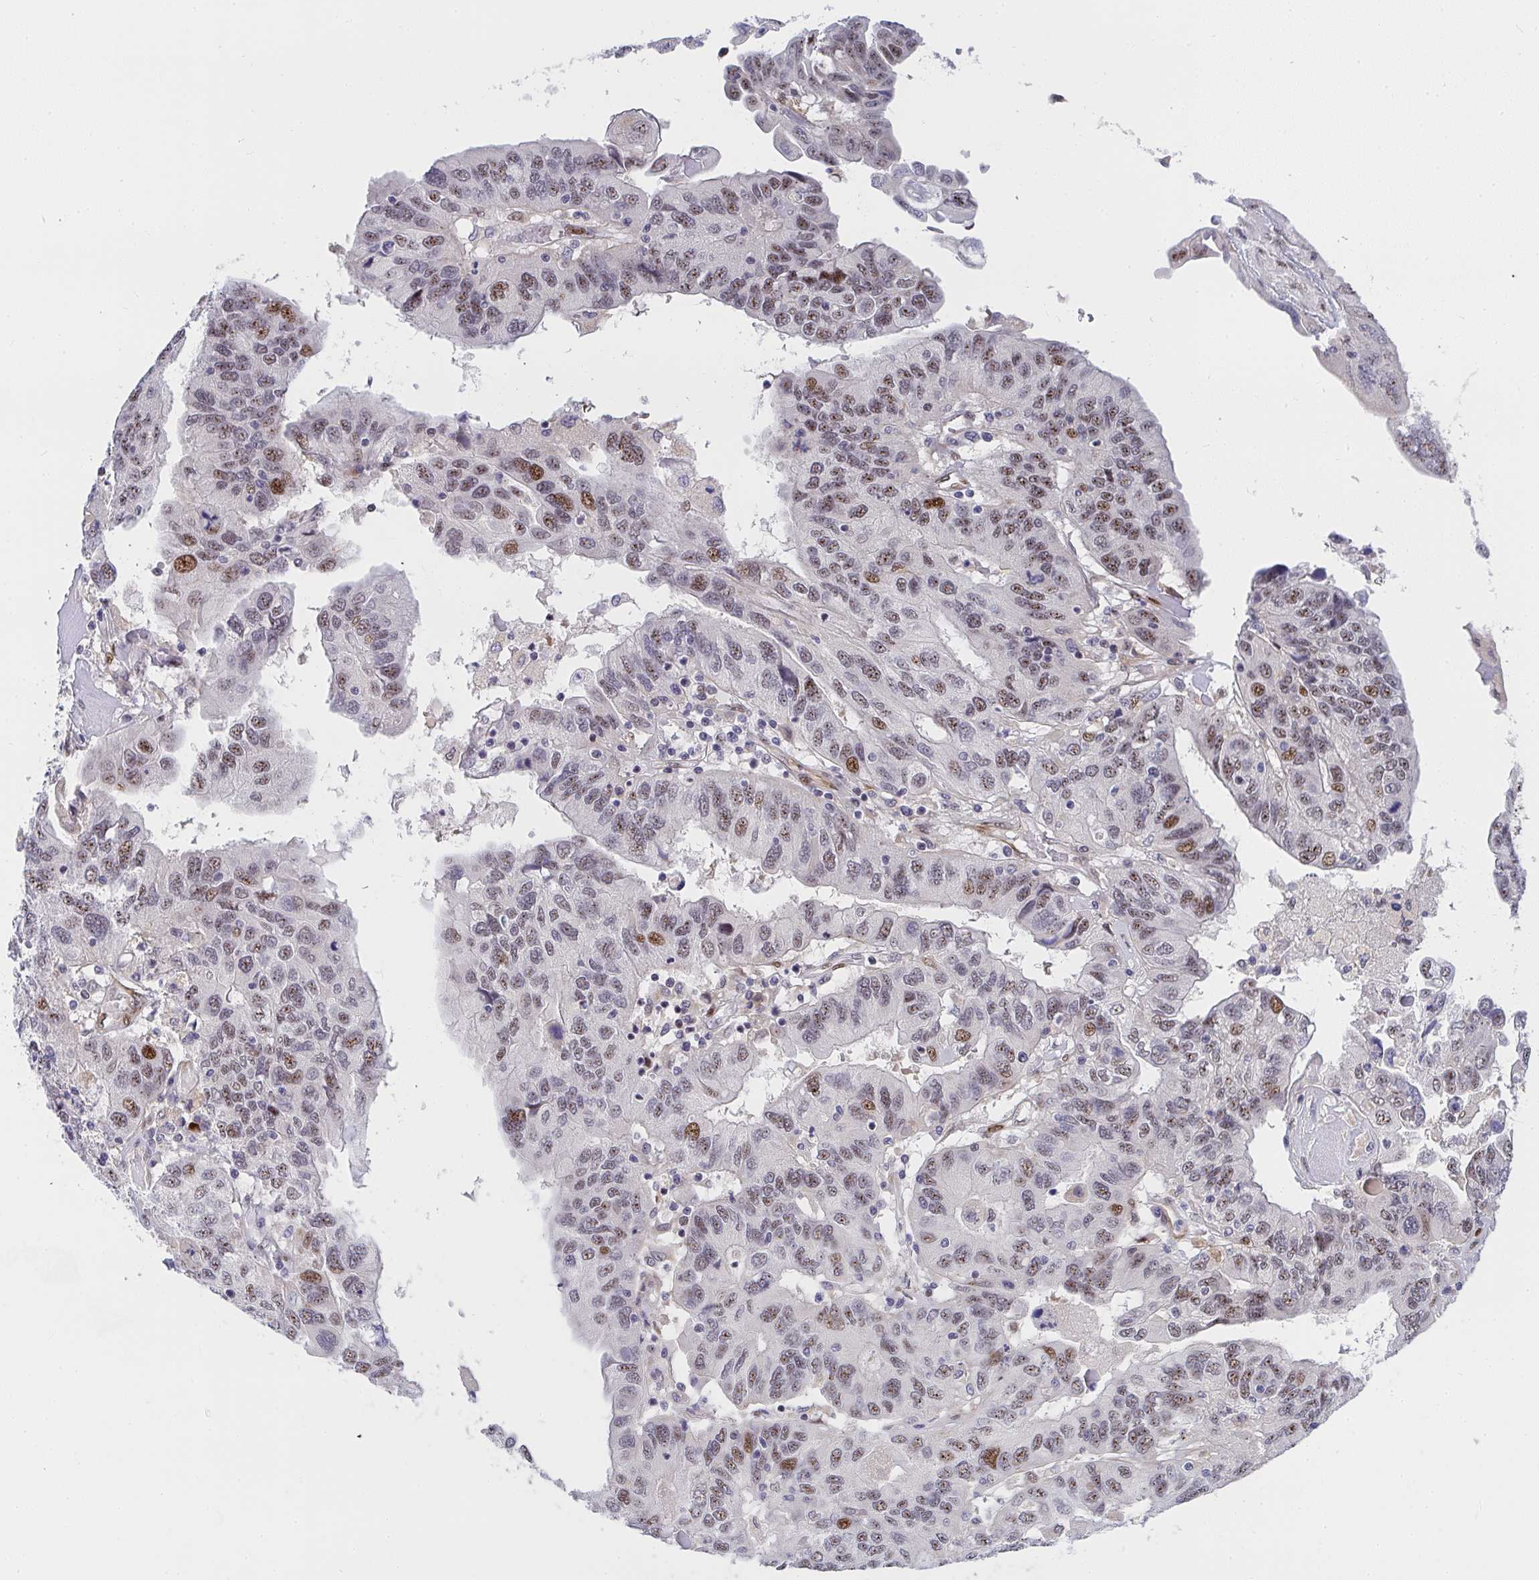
{"staining": {"intensity": "moderate", "quantity": ">75%", "location": "nuclear"}, "tissue": "ovarian cancer", "cell_type": "Tumor cells", "image_type": "cancer", "snomed": [{"axis": "morphology", "description": "Cystadenocarcinoma, serous, NOS"}, {"axis": "topography", "description": "Ovary"}], "caption": "Human ovarian cancer stained with a brown dye demonstrates moderate nuclear positive staining in approximately >75% of tumor cells.", "gene": "ZIC3", "patient": {"sex": "female", "age": 79}}